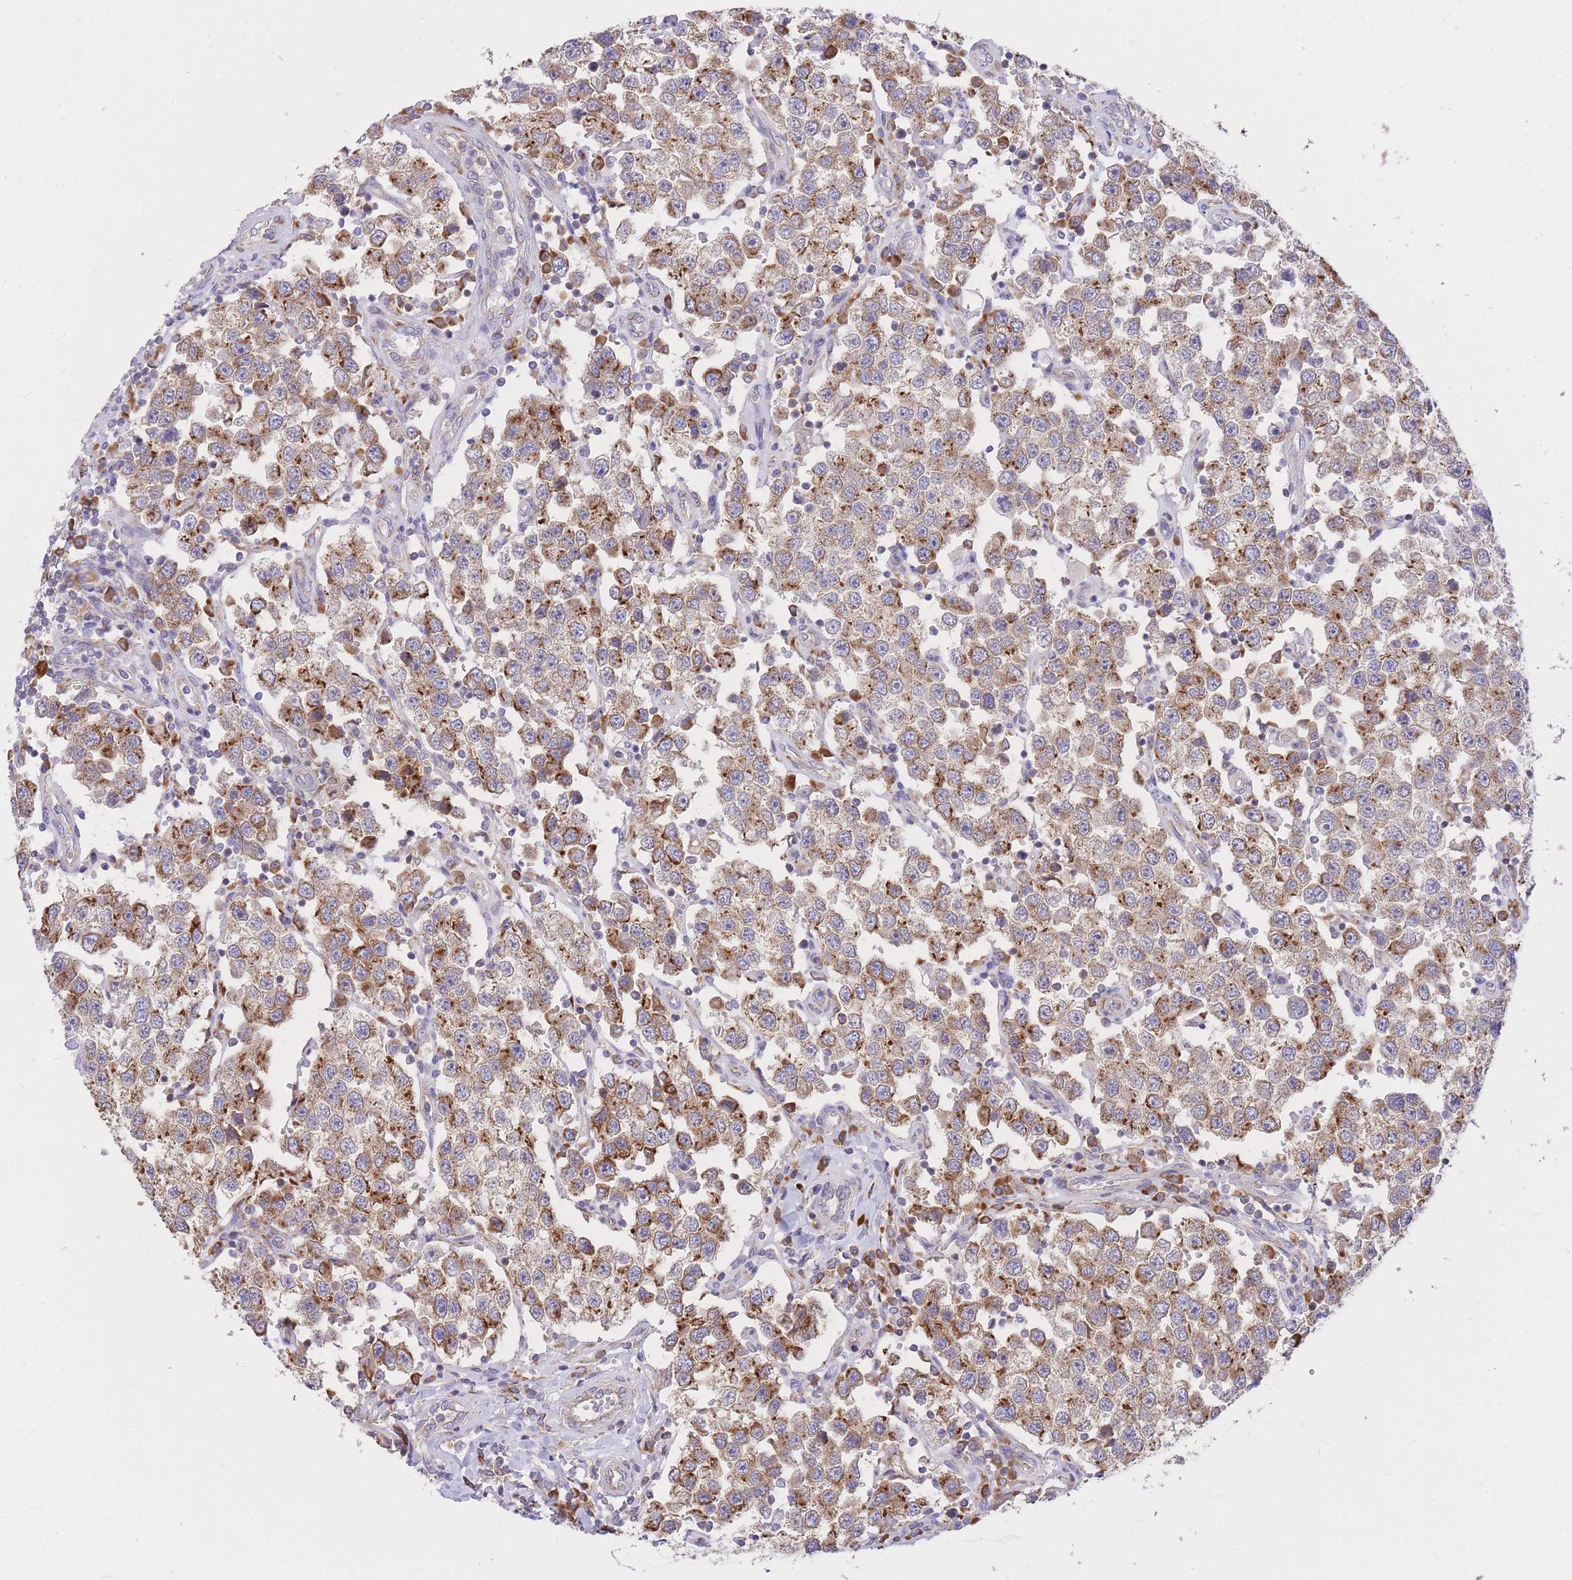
{"staining": {"intensity": "moderate", "quantity": ">75%", "location": "cytoplasmic/membranous"}, "tissue": "testis cancer", "cell_type": "Tumor cells", "image_type": "cancer", "snomed": [{"axis": "morphology", "description": "Seminoma, NOS"}, {"axis": "topography", "description": "Testis"}], "caption": "This histopathology image shows immunohistochemistry (IHC) staining of seminoma (testis), with medium moderate cytoplasmic/membranous staining in about >75% of tumor cells.", "gene": "GBP7", "patient": {"sex": "male", "age": 37}}